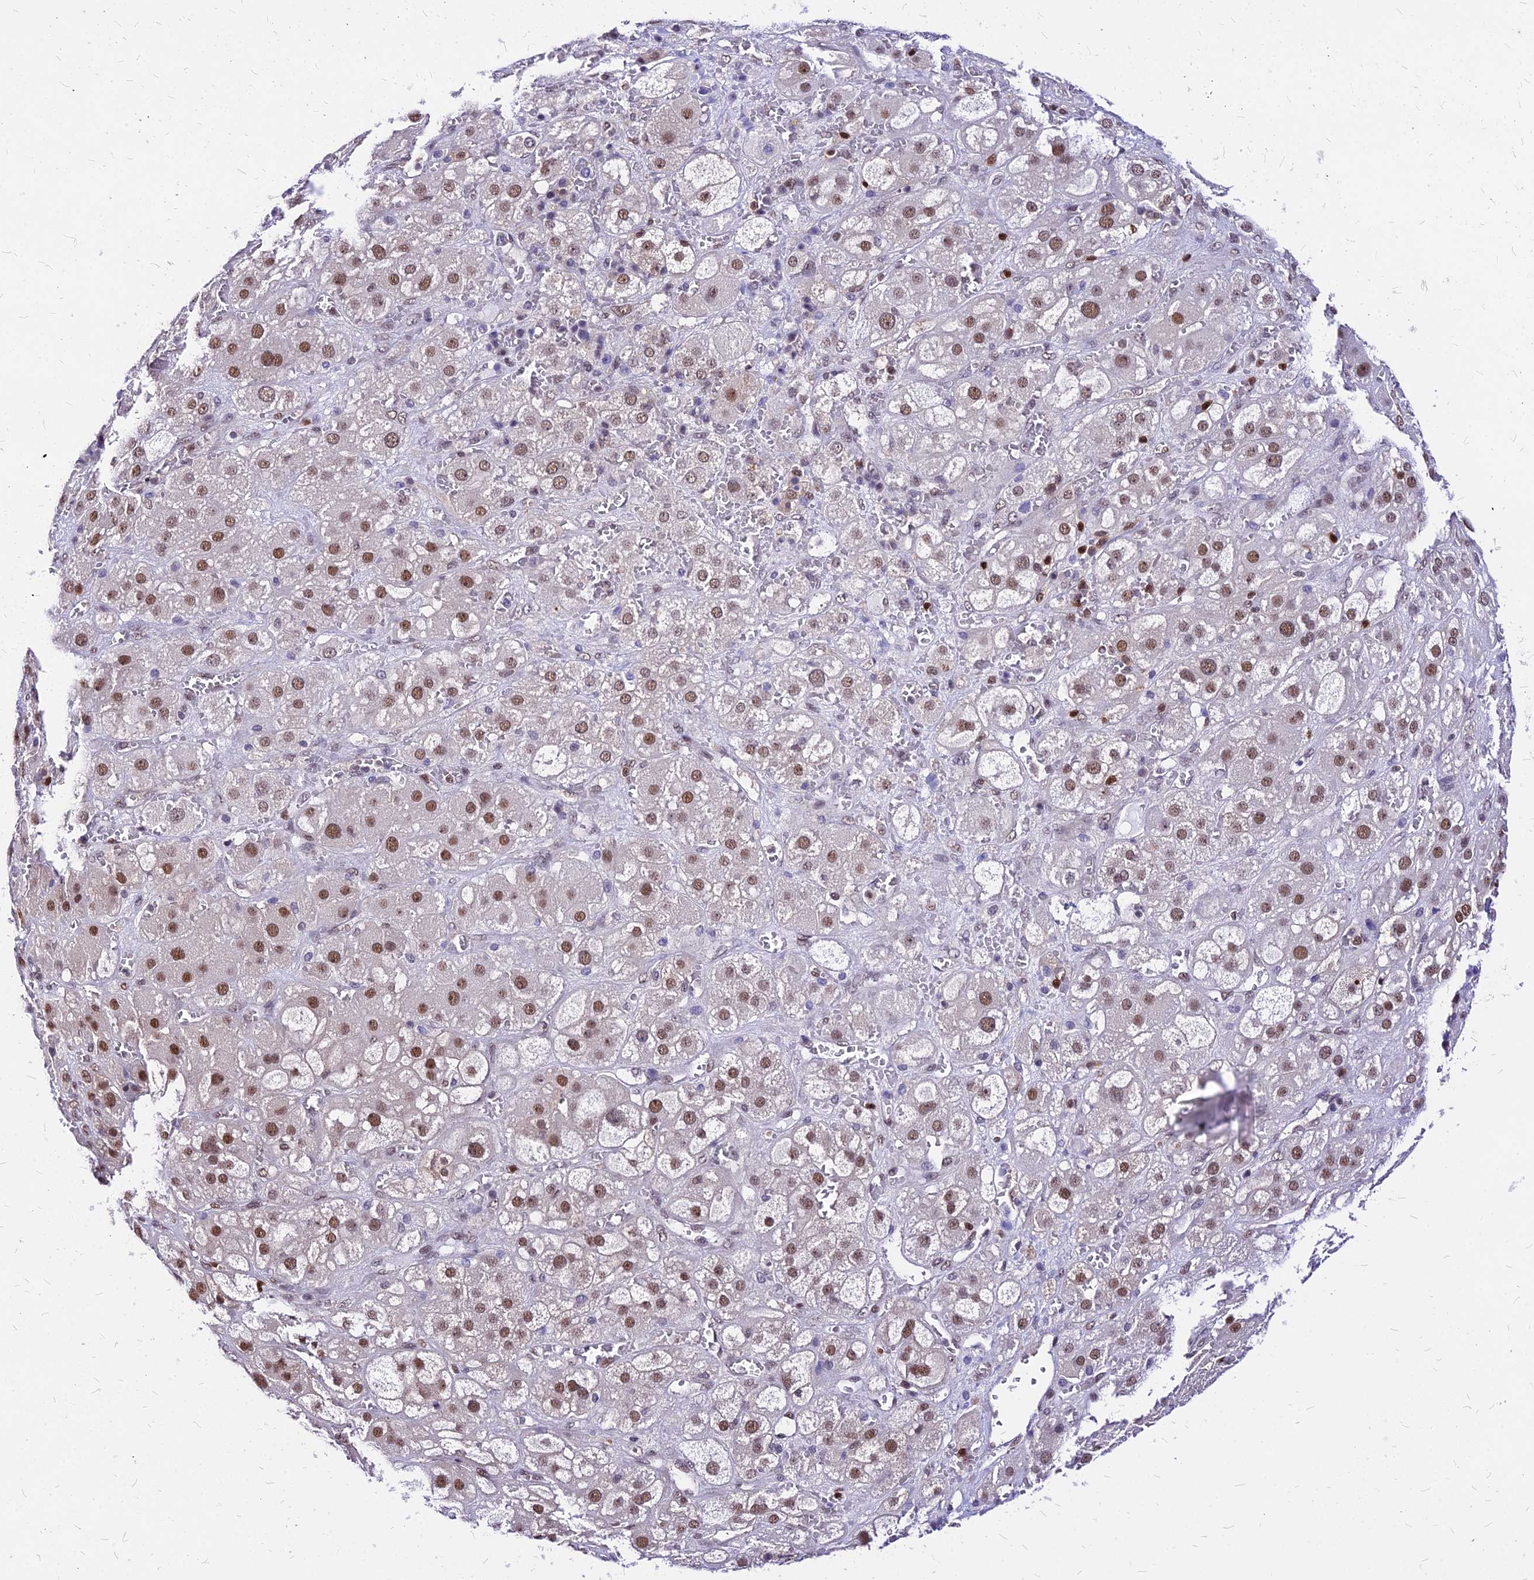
{"staining": {"intensity": "moderate", "quantity": ">75%", "location": "nuclear"}, "tissue": "adrenal gland", "cell_type": "Glandular cells", "image_type": "normal", "snomed": [{"axis": "morphology", "description": "Normal tissue, NOS"}, {"axis": "topography", "description": "Adrenal gland"}], "caption": "Normal adrenal gland shows moderate nuclear expression in about >75% of glandular cells The protein of interest is stained brown, and the nuclei are stained in blue (DAB (3,3'-diaminobenzidine) IHC with brightfield microscopy, high magnification)..", "gene": "PAXX", "patient": {"sex": "female", "age": 47}}